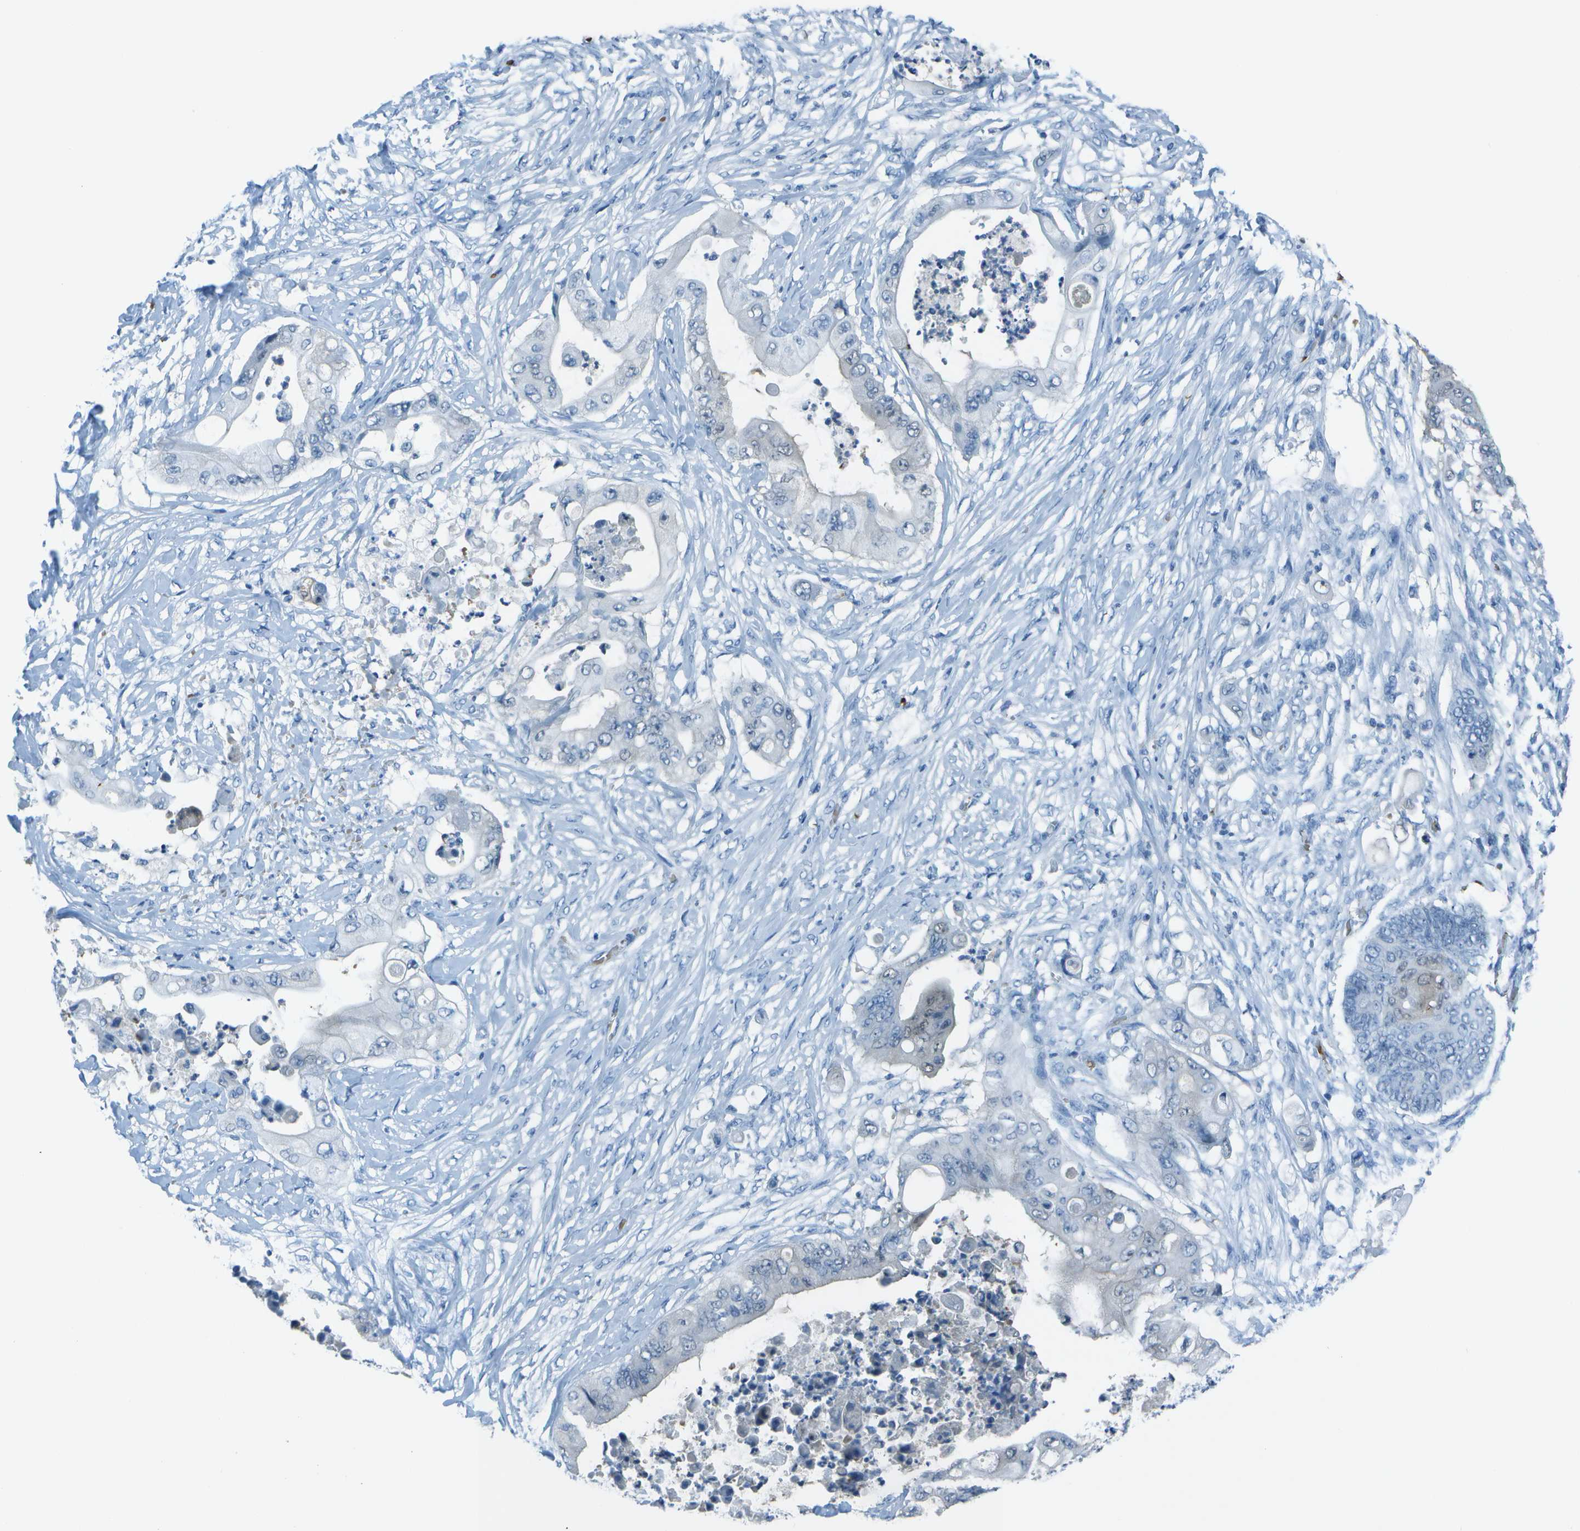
{"staining": {"intensity": "negative", "quantity": "none", "location": "none"}, "tissue": "stomach cancer", "cell_type": "Tumor cells", "image_type": "cancer", "snomed": [{"axis": "morphology", "description": "Adenocarcinoma, NOS"}, {"axis": "topography", "description": "Stomach"}], "caption": "Immunohistochemistry of adenocarcinoma (stomach) demonstrates no expression in tumor cells.", "gene": "ASL", "patient": {"sex": "female", "age": 73}}